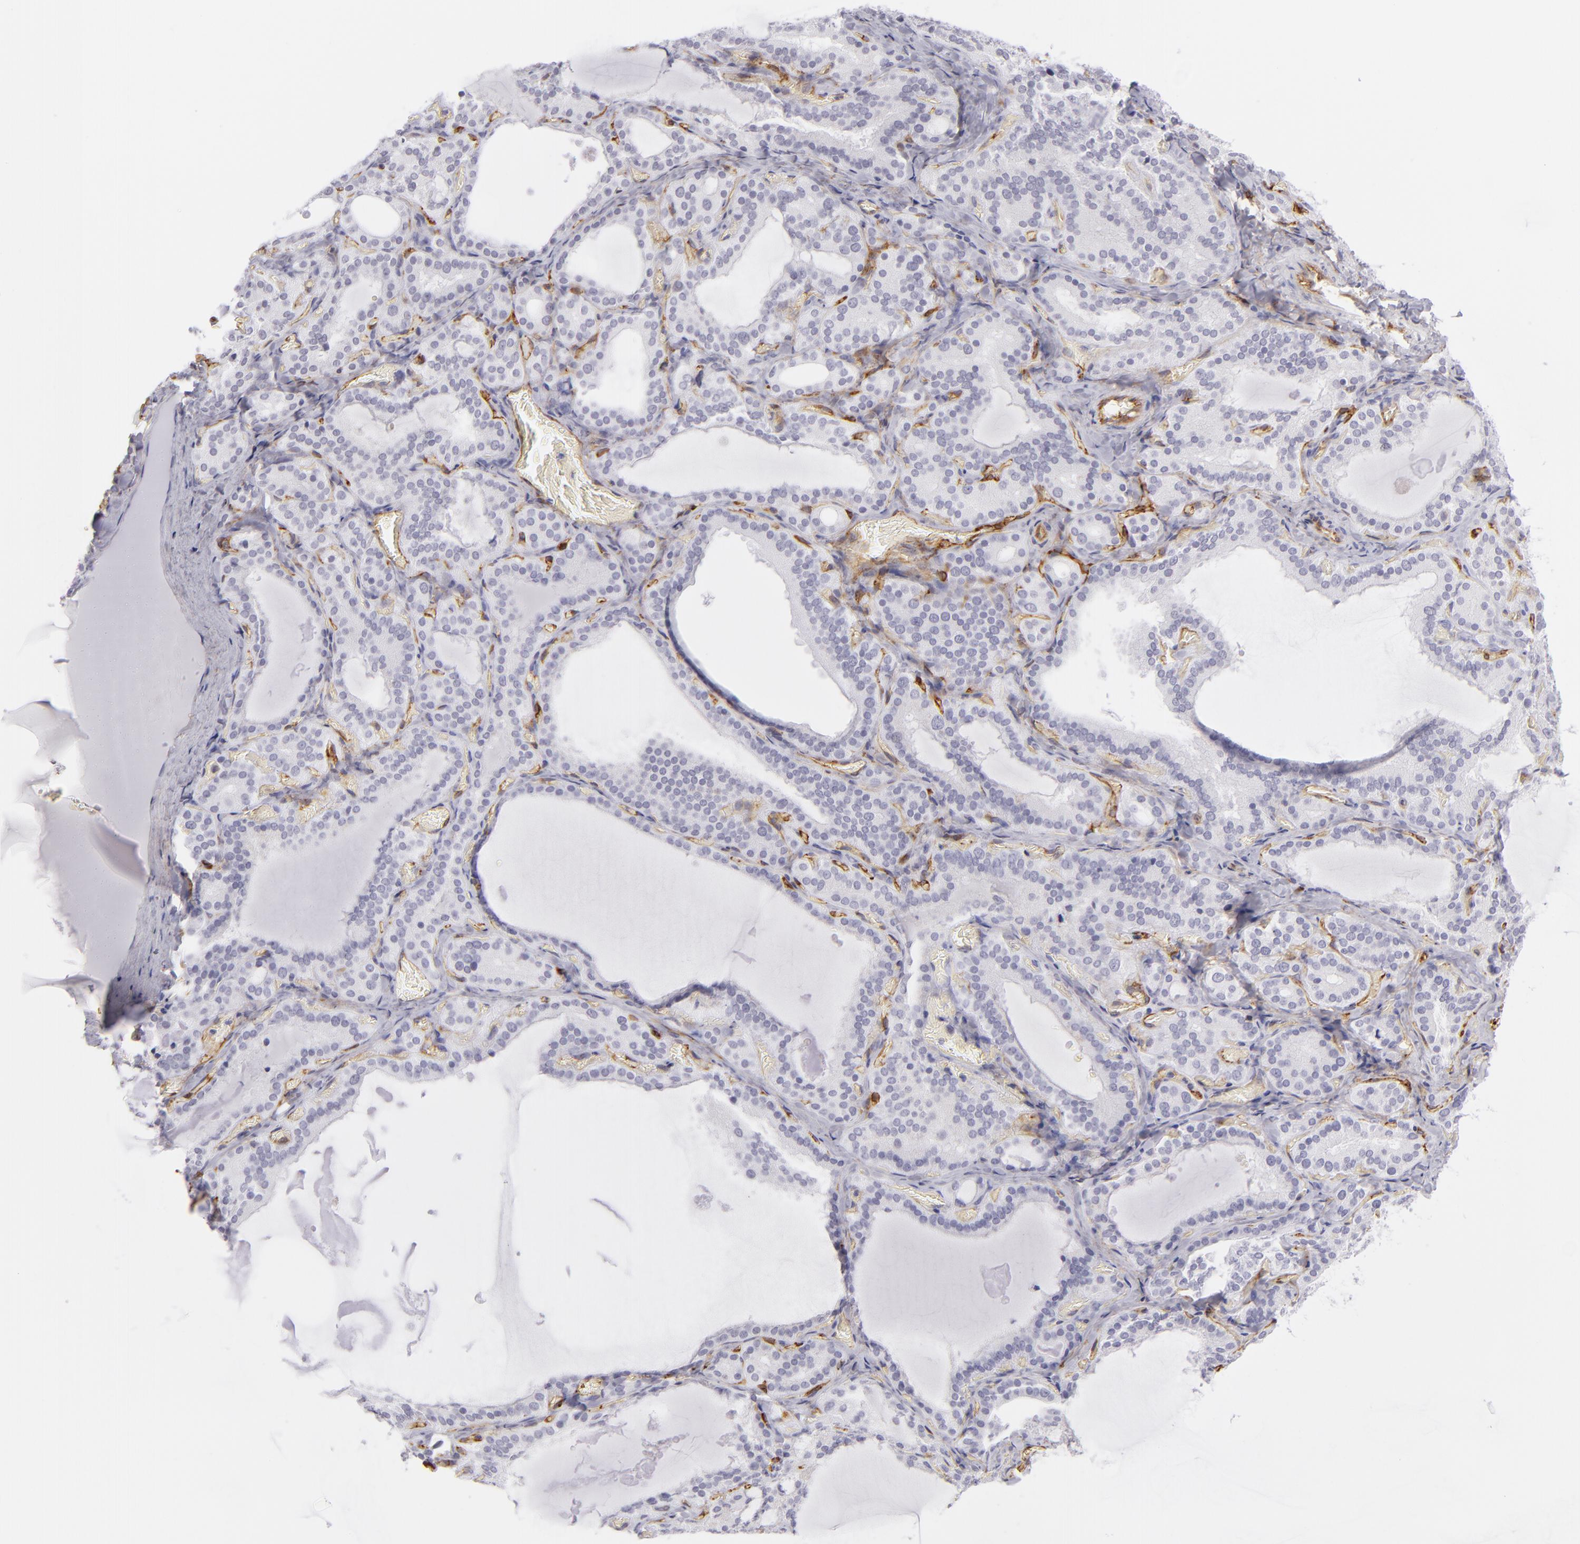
{"staining": {"intensity": "negative", "quantity": "none", "location": "none"}, "tissue": "thyroid gland", "cell_type": "Glandular cells", "image_type": "normal", "snomed": [{"axis": "morphology", "description": "Normal tissue, NOS"}, {"axis": "topography", "description": "Thyroid gland"}], "caption": "An immunohistochemistry (IHC) micrograph of normal thyroid gland is shown. There is no staining in glandular cells of thyroid gland.", "gene": "THBD", "patient": {"sex": "female", "age": 33}}